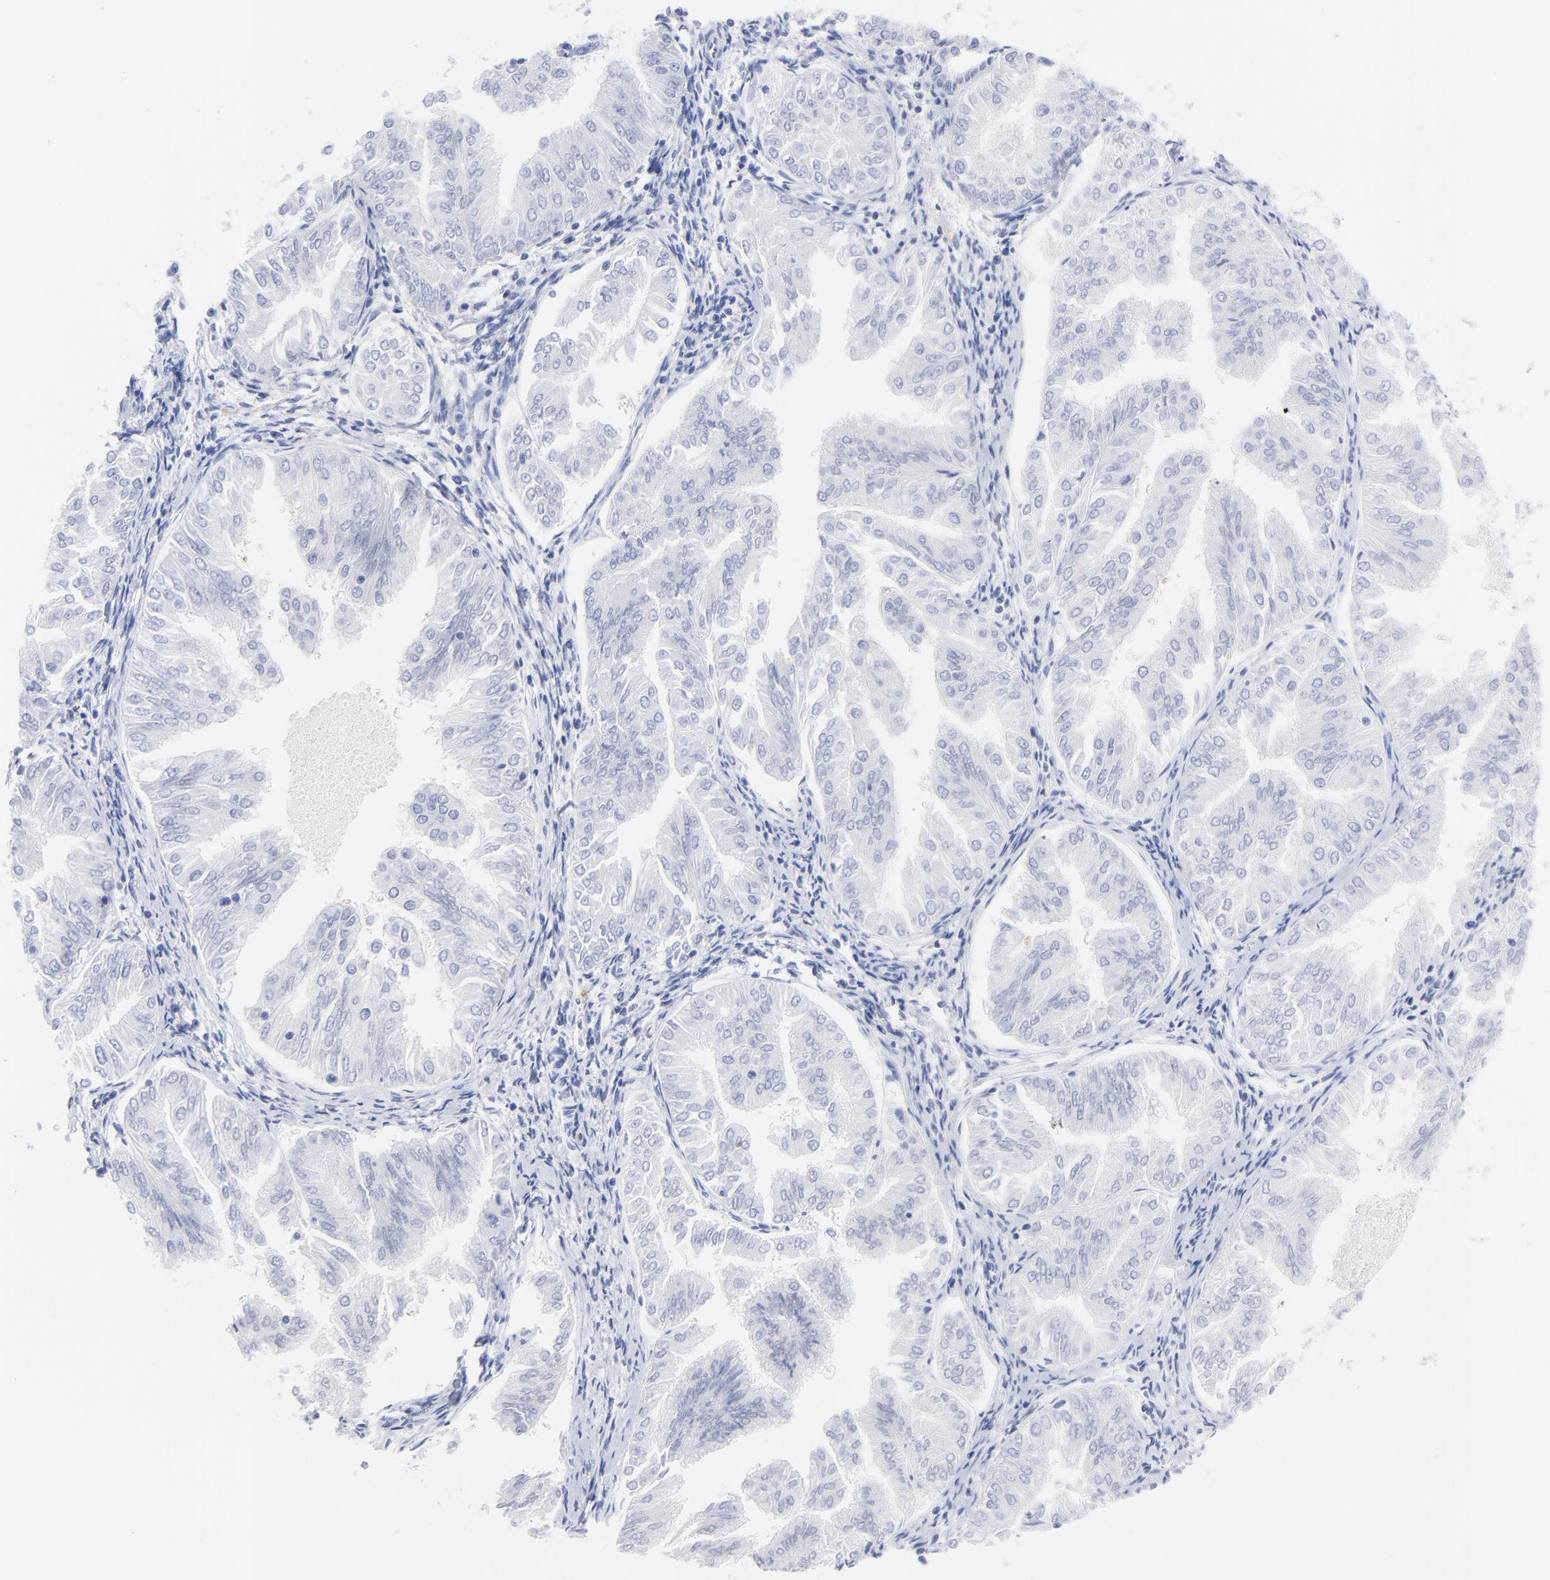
{"staining": {"intensity": "negative", "quantity": "none", "location": "none"}, "tissue": "endometrial cancer", "cell_type": "Tumor cells", "image_type": "cancer", "snomed": [{"axis": "morphology", "description": "Adenocarcinoma, NOS"}, {"axis": "topography", "description": "Endometrium"}], "caption": "DAB immunohistochemical staining of human endometrial cancer demonstrates no significant staining in tumor cells.", "gene": "ACY1", "patient": {"sex": "female", "age": 53}}